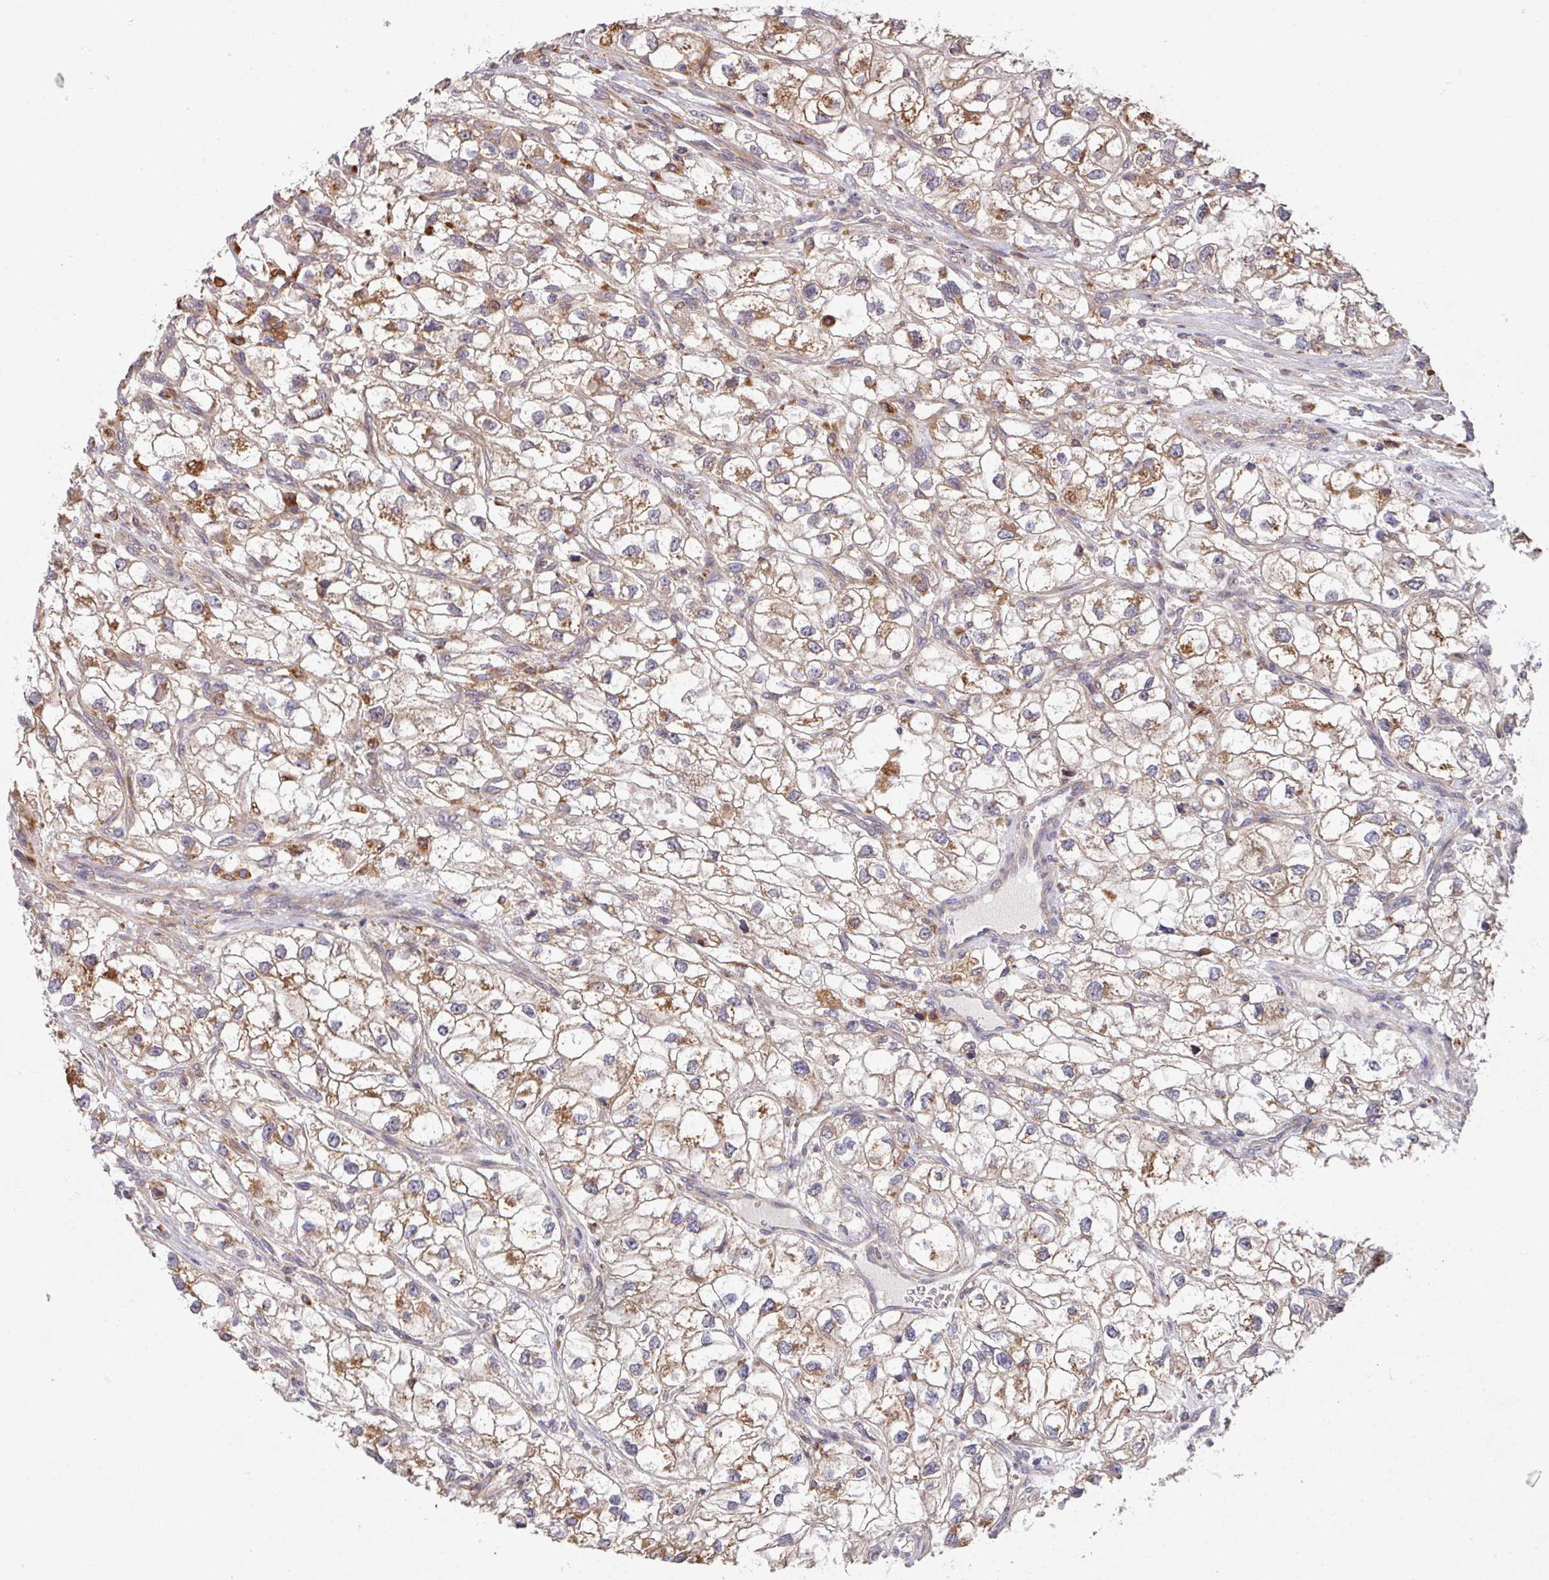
{"staining": {"intensity": "moderate", "quantity": "25%-75%", "location": "cytoplasmic/membranous"}, "tissue": "renal cancer", "cell_type": "Tumor cells", "image_type": "cancer", "snomed": [{"axis": "morphology", "description": "Adenocarcinoma, NOS"}, {"axis": "topography", "description": "Kidney"}], "caption": "Tumor cells reveal medium levels of moderate cytoplasmic/membranous positivity in about 25%-75% of cells in human adenocarcinoma (renal).", "gene": "TRIM14", "patient": {"sex": "male", "age": 59}}